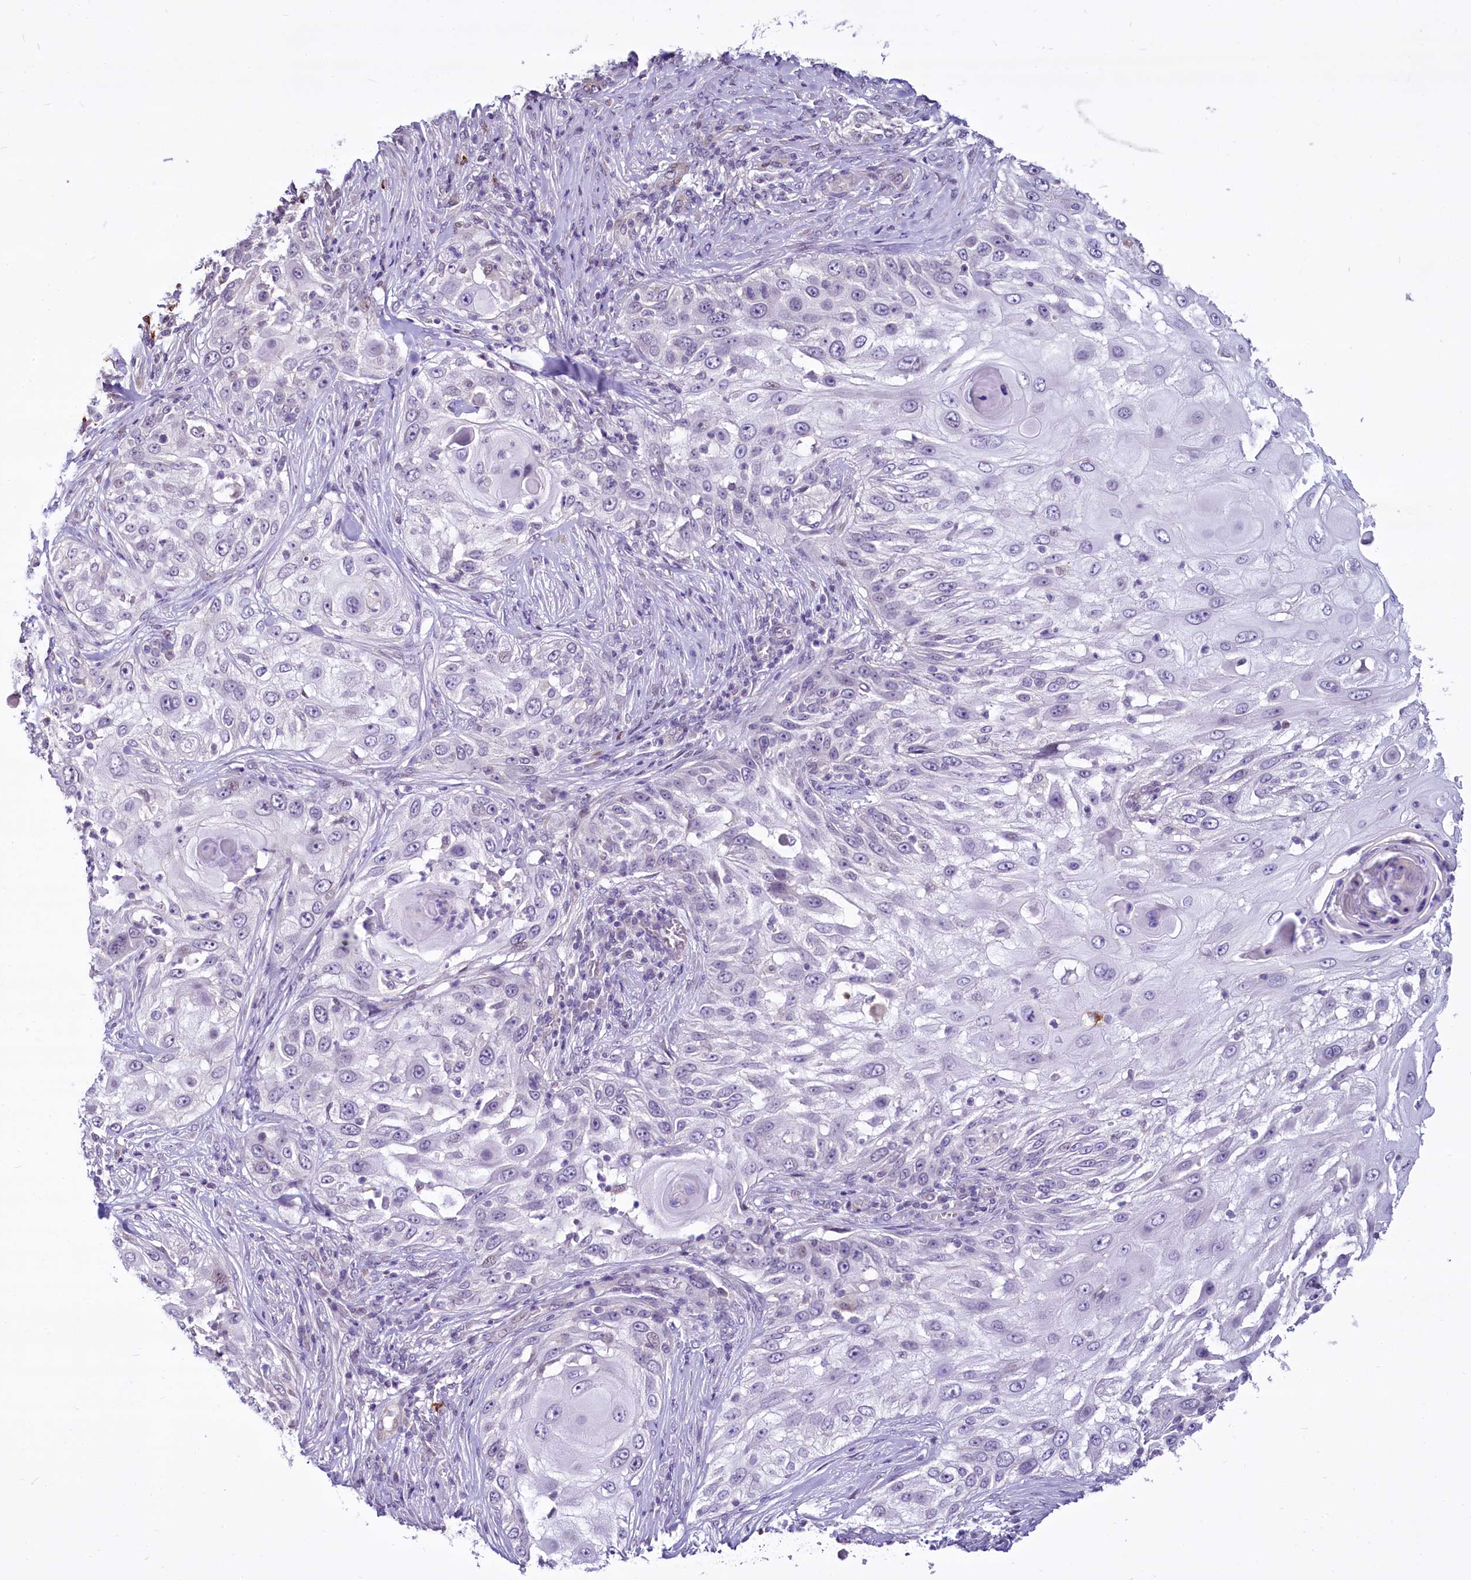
{"staining": {"intensity": "negative", "quantity": "none", "location": "none"}, "tissue": "skin cancer", "cell_type": "Tumor cells", "image_type": "cancer", "snomed": [{"axis": "morphology", "description": "Squamous cell carcinoma, NOS"}, {"axis": "topography", "description": "Skin"}], "caption": "Tumor cells are negative for brown protein staining in skin cancer (squamous cell carcinoma). The staining is performed using DAB (3,3'-diaminobenzidine) brown chromogen with nuclei counter-stained in using hematoxylin.", "gene": "BANK1", "patient": {"sex": "female", "age": 44}}